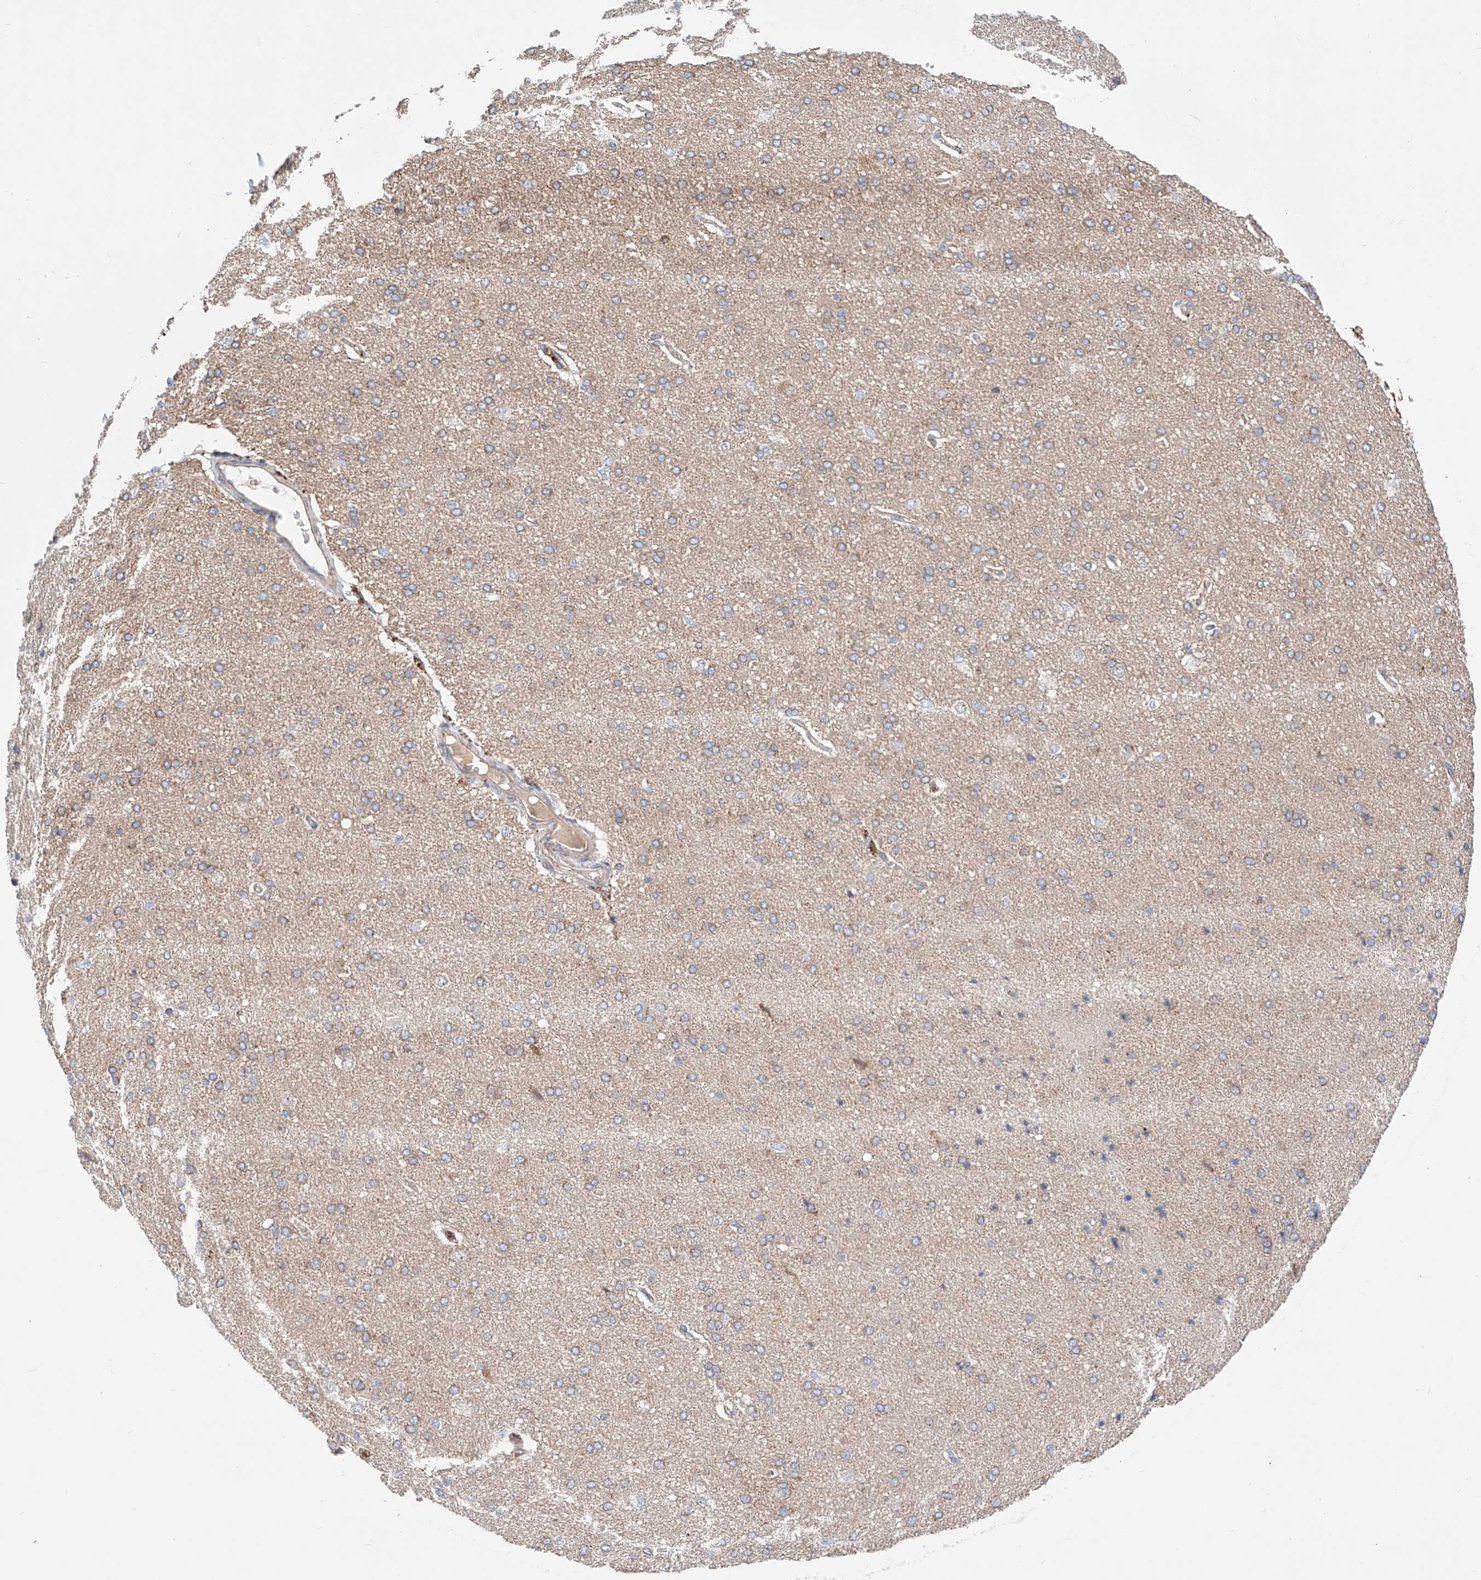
{"staining": {"intensity": "weak", "quantity": "25%-75%", "location": "cytoplasmic/membranous"}, "tissue": "cerebral cortex", "cell_type": "Endothelial cells", "image_type": "normal", "snomed": [{"axis": "morphology", "description": "Normal tissue, NOS"}, {"axis": "topography", "description": "Cerebral cortex"}], "caption": "This is a histology image of immunohistochemistry (IHC) staining of normal cerebral cortex, which shows weak expression in the cytoplasmic/membranous of endothelial cells.", "gene": "NR1D1", "patient": {"sex": "male", "age": 62}}